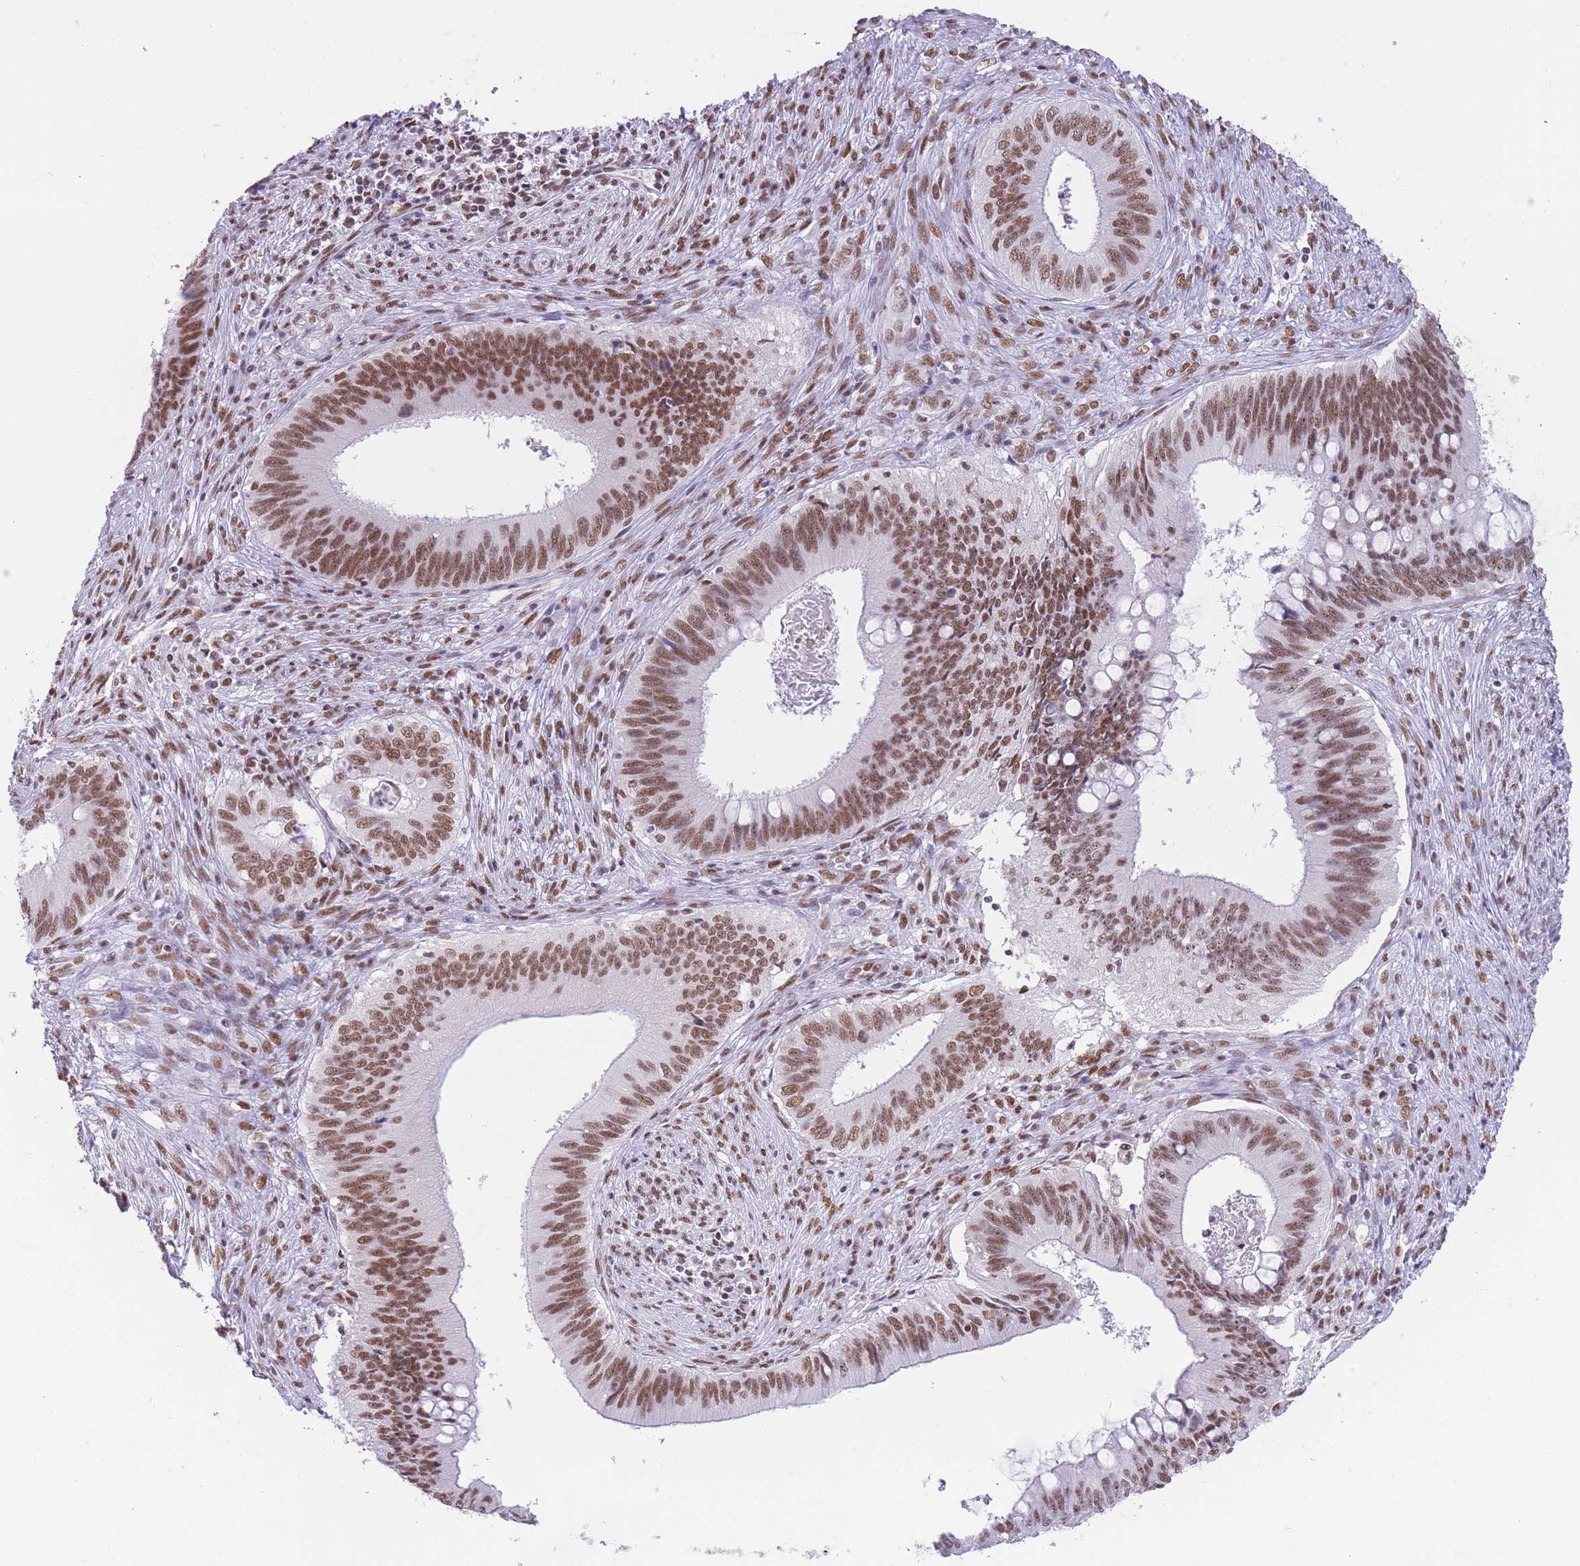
{"staining": {"intensity": "moderate", "quantity": ">75%", "location": "nuclear"}, "tissue": "cervical cancer", "cell_type": "Tumor cells", "image_type": "cancer", "snomed": [{"axis": "morphology", "description": "Adenocarcinoma, NOS"}, {"axis": "topography", "description": "Cervix"}], "caption": "Approximately >75% of tumor cells in human cervical adenocarcinoma reveal moderate nuclear protein staining as visualized by brown immunohistochemical staining.", "gene": "HNRNPUL1", "patient": {"sex": "female", "age": 42}}